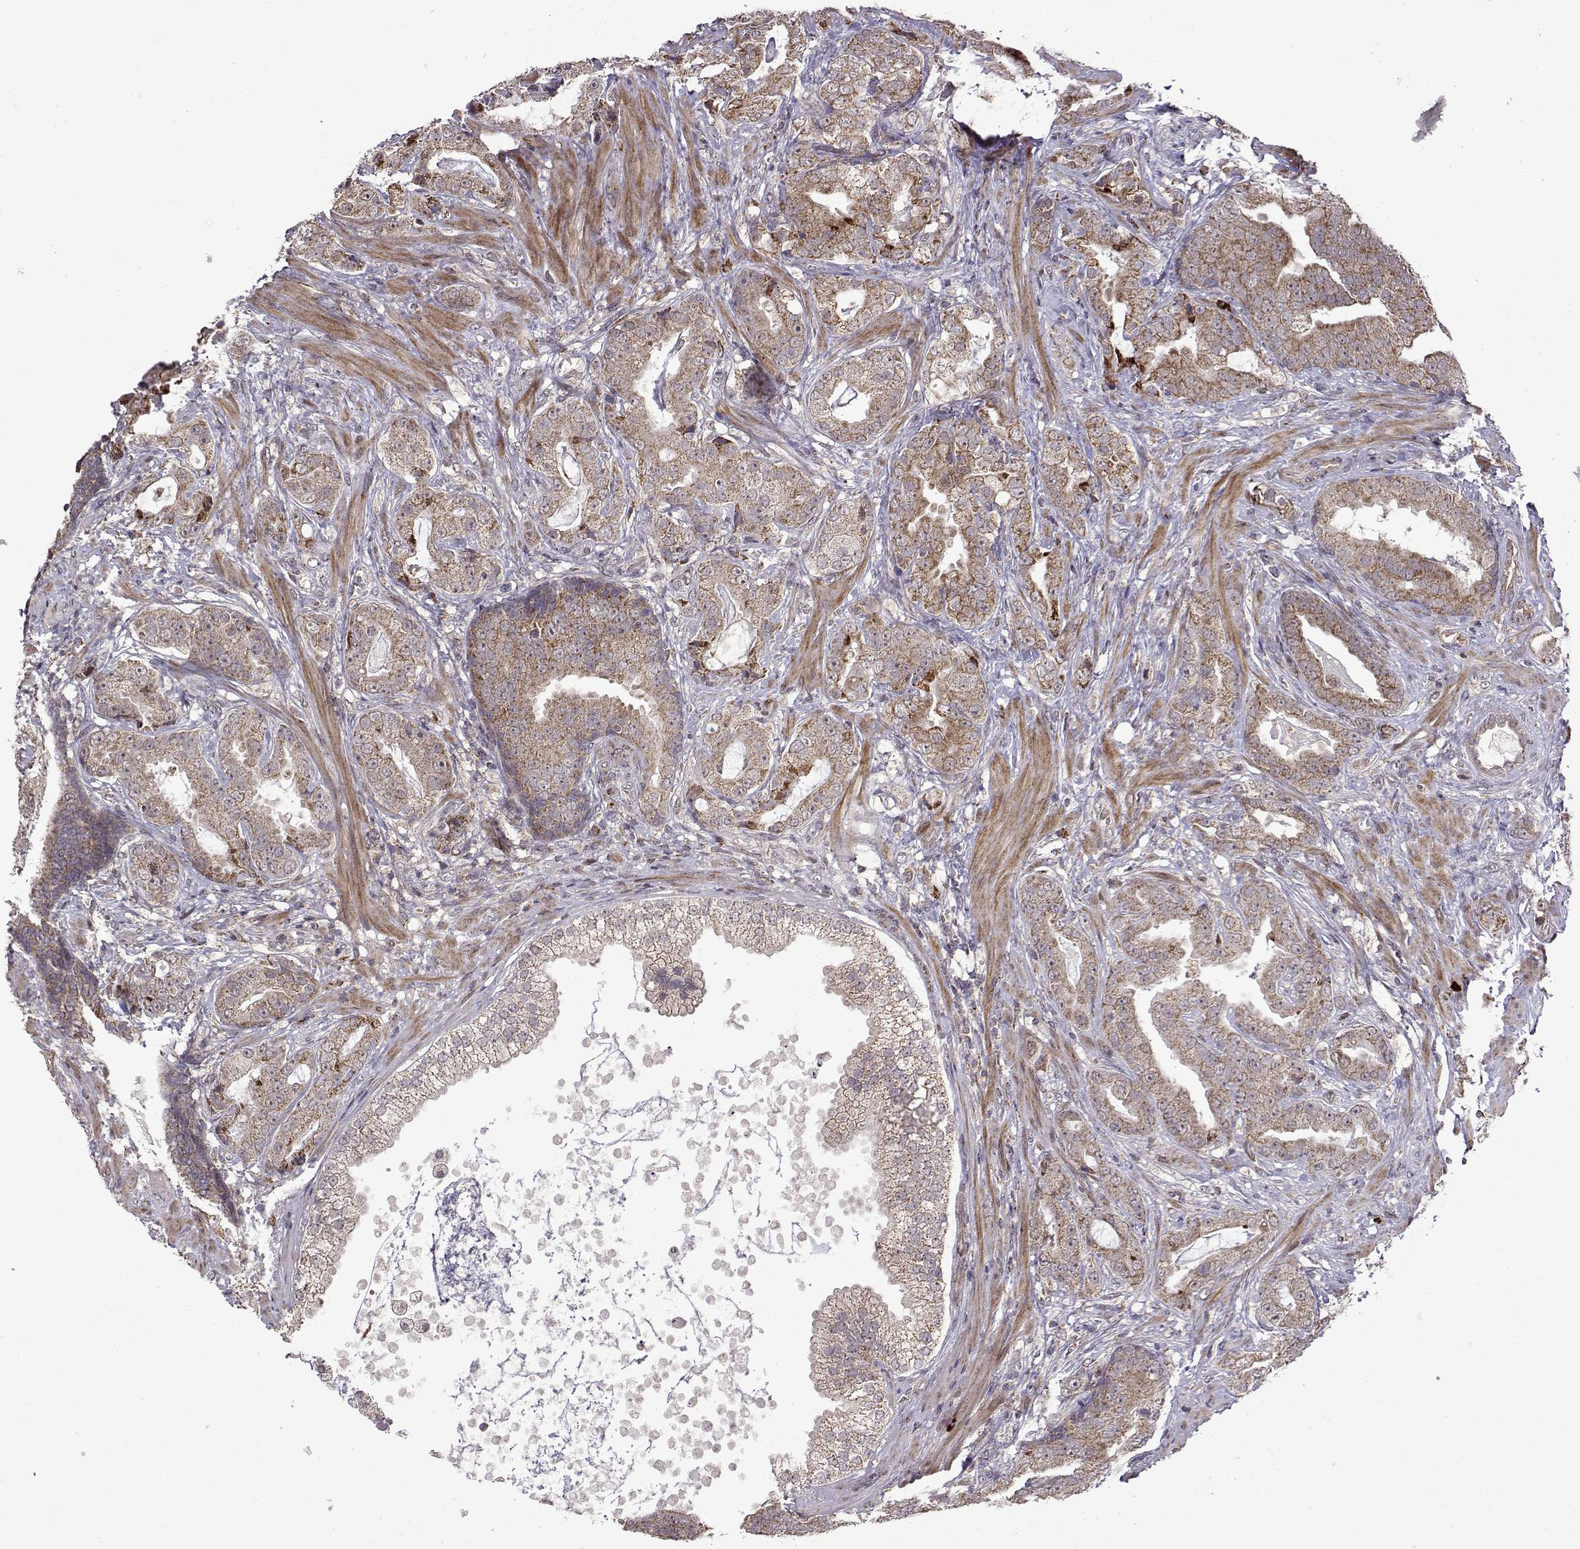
{"staining": {"intensity": "moderate", "quantity": "25%-75%", "location": "cytoplasmic/membranous"}, "tissue": "prostate cancer", "cell_type": "Tumor cells", "image_type": "cancer", "snomed": [{"axis": "morphology", "description": "Adenocarcinoma, NOS"}, {"axis": "topography", "description": "Prostate"}], "caption": "Tumor cells display medium levels of moderate cytoplasmic/membranous staining in approximately 25%-75% of cells in human prostate cancer.", "gene": "TAB2", "patient": {"sex": "male", "age": 57}}